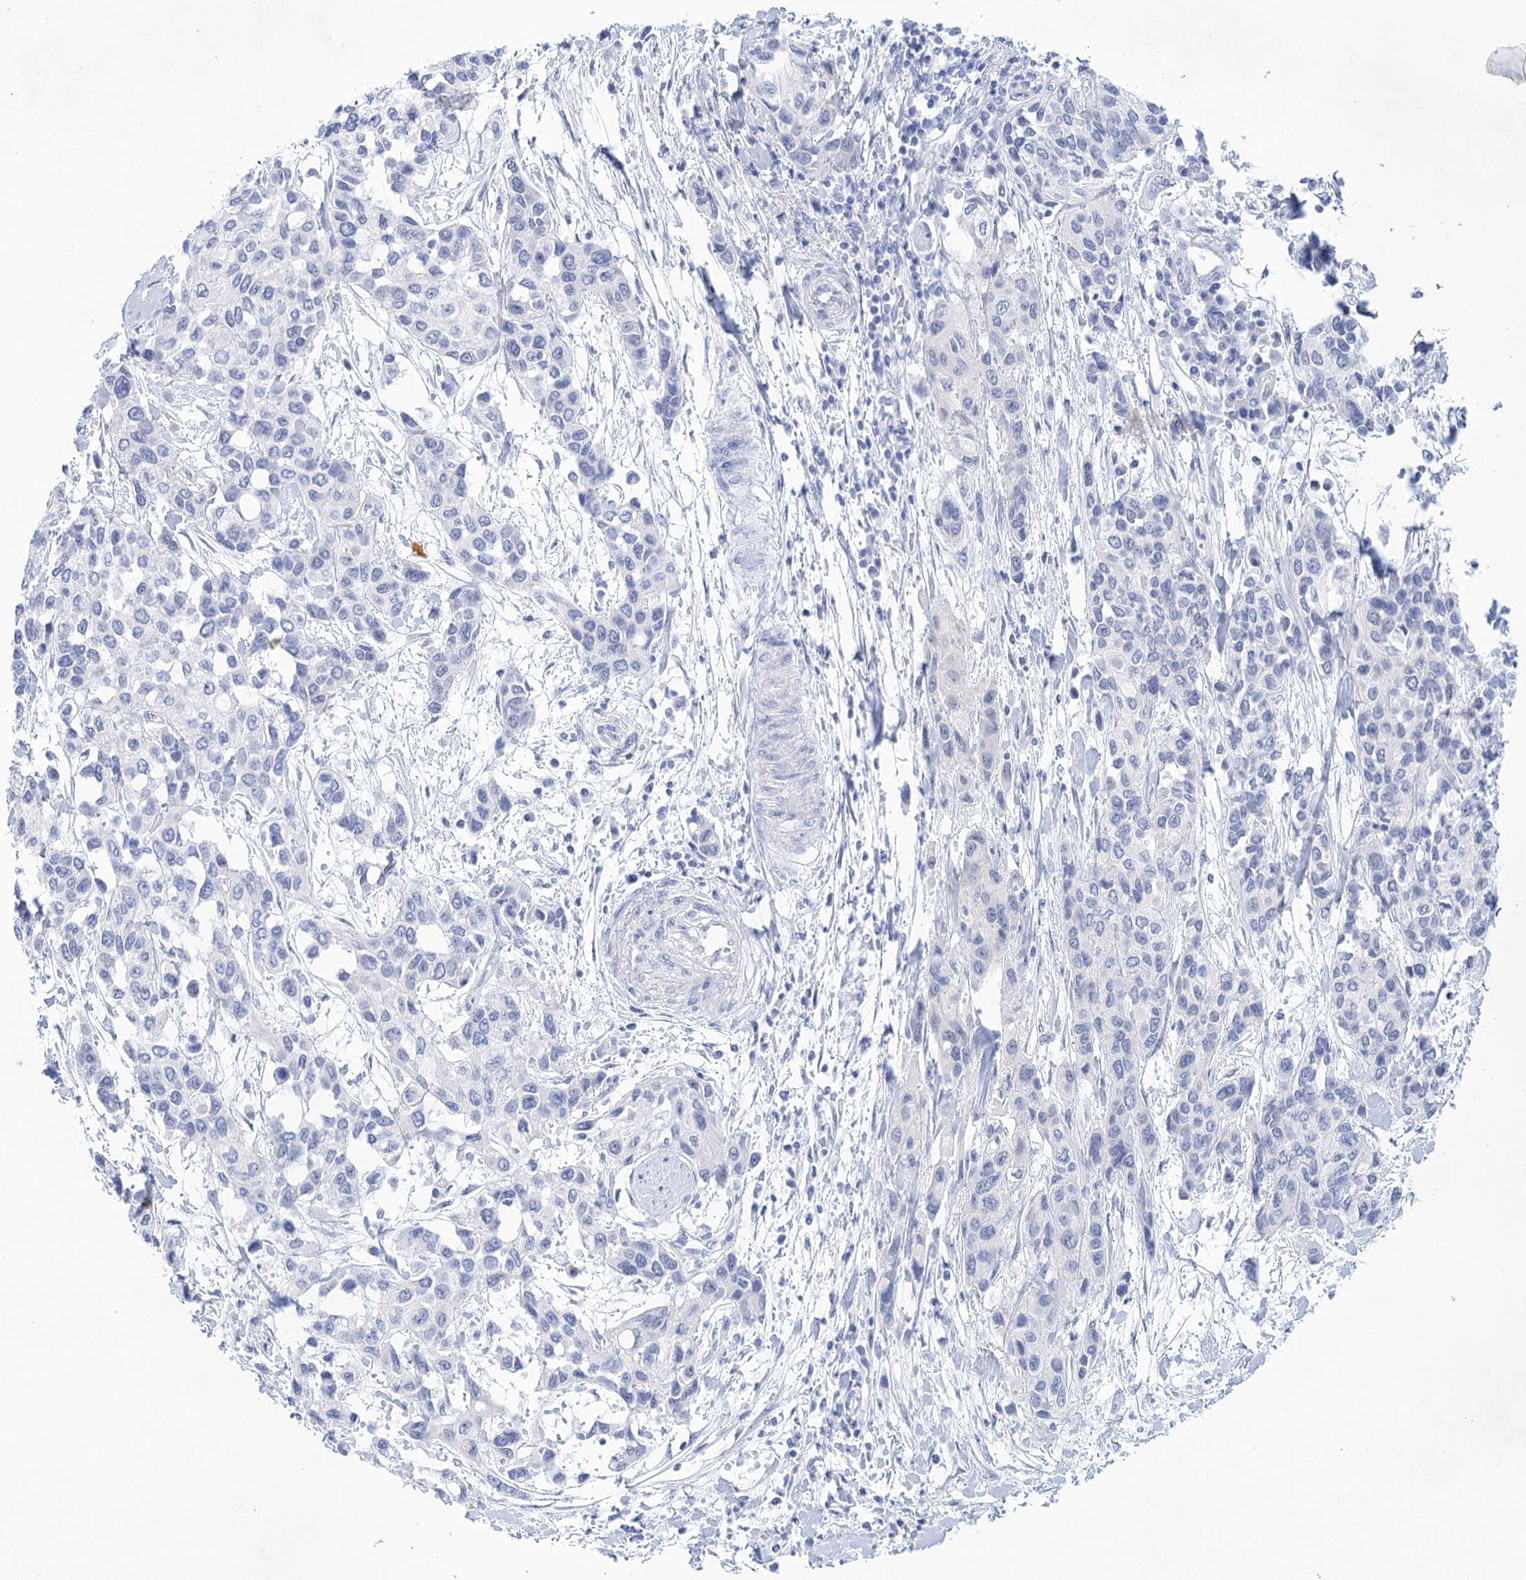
{"staining": {"intensity": "negative", "quantity": "none", "location": "none"}, "tissue": "urothelial cancer", "cell_type": "Tumor cells", "image_type": "cancer", "snomed": [{"axis": "morphology", "description": "Normal tissue, NOS"}, {"axis": "morphology", "description": "Urothelial carcinoma, High grade"}, {"axis": "topography", "description": "Vascular tissue"}, {"axis": "topography", "description": "Urinary bladder"}], "caption": "There is no significant positivity in tumor cells of urothelial cancer.", "gene": "LALBA", "patient": {"sex": "female", "age": 56}}